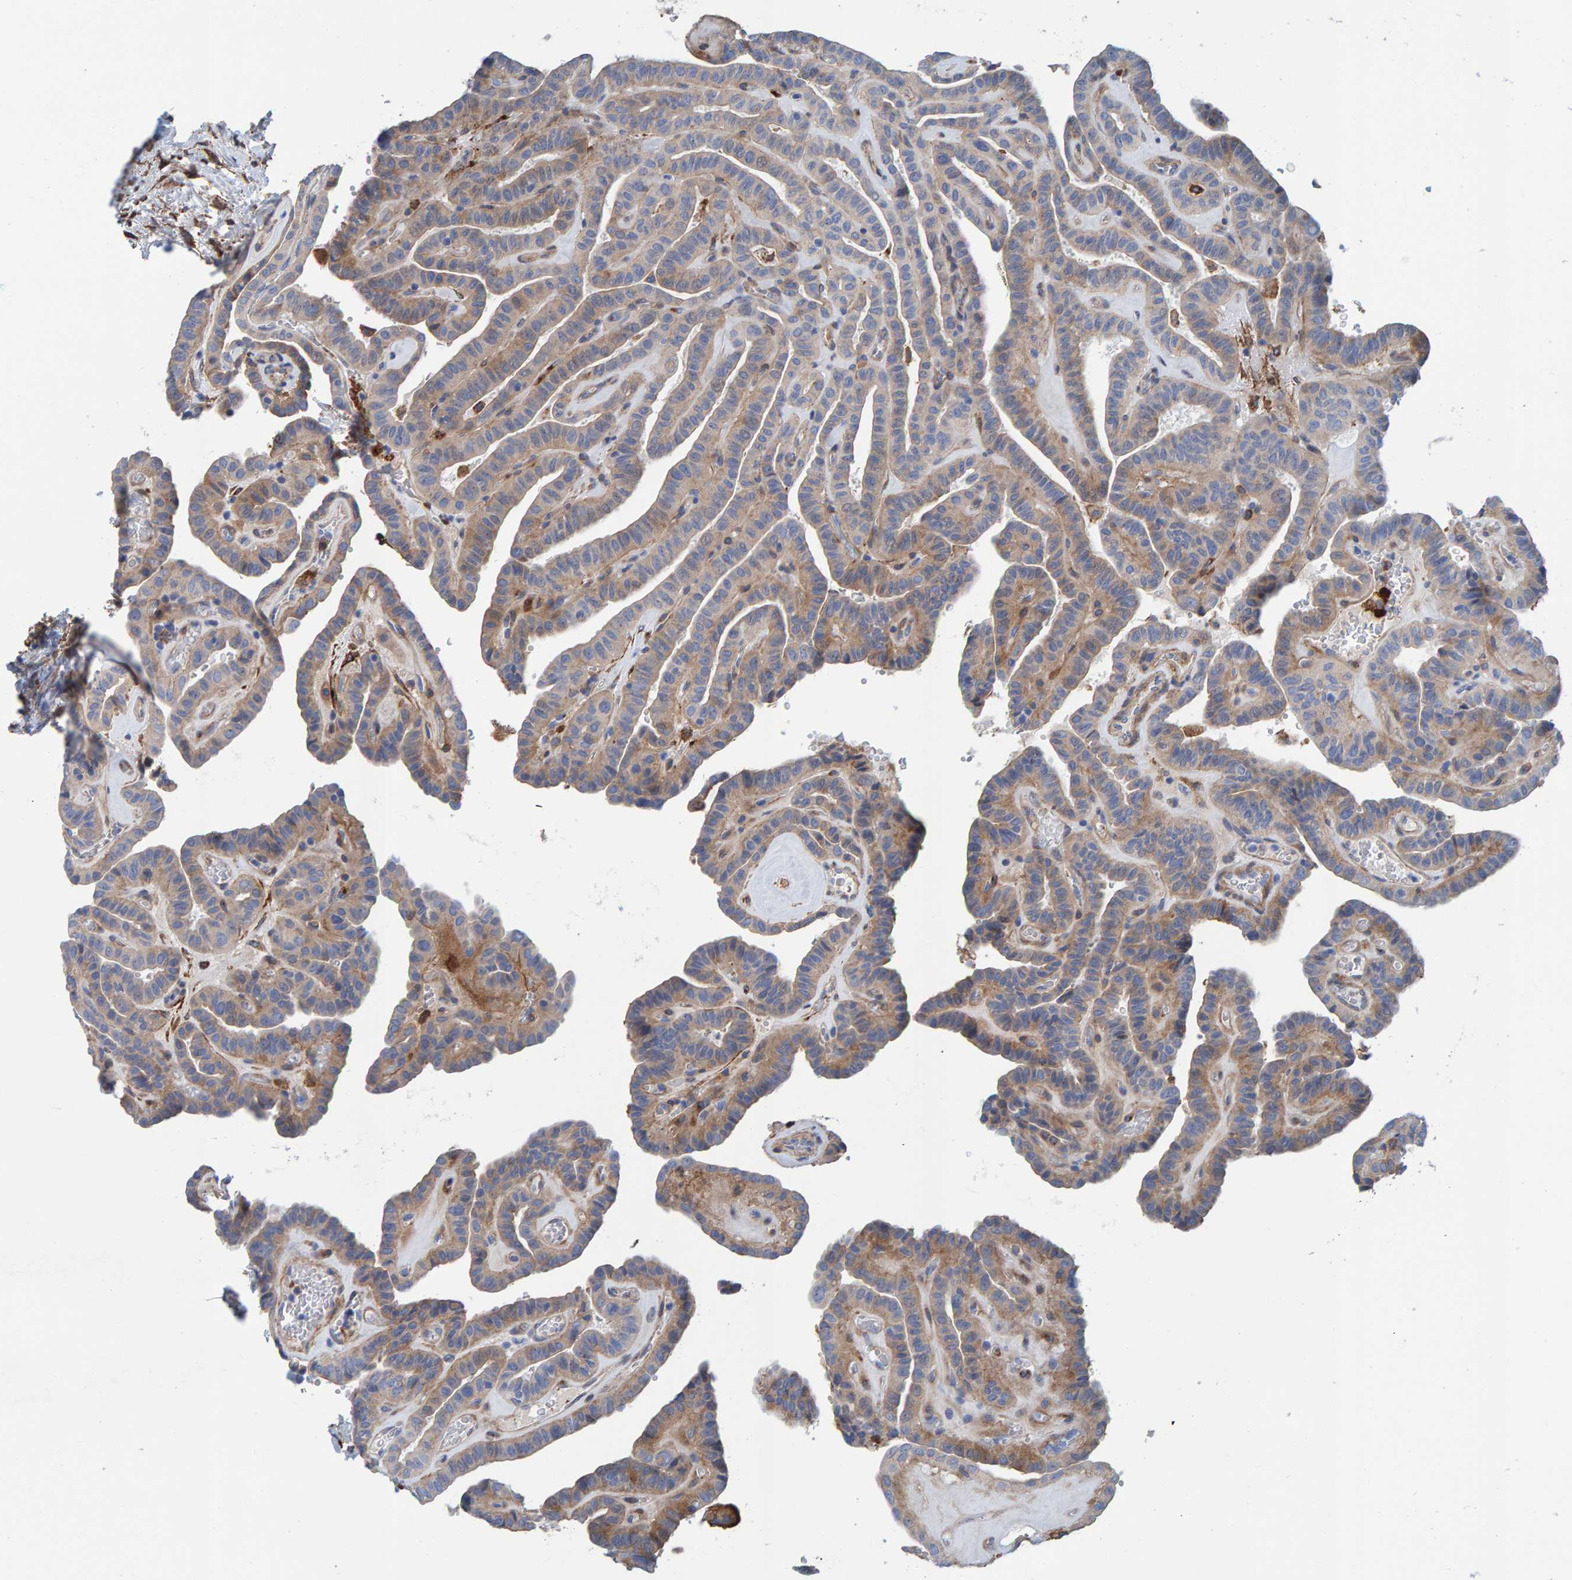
{"staining": {"intensity": "weak", "quantity": "25%-75%", "location": "cytoplasmic/membranous"}, "tissue": "thyroid cancer", "cell_type": "Tumor cells", "image_type": "cancer", "snomed": [{"axis": "morphology", "description": "Papillary adenocarcinoma, NOS"}, {"axis": "topography", "description": "Thyroid gland"}], "caption": "Protein staining of thyroid cancer tissue reveals weak cytoplasmic/membranous expression in about 25%-75% of tumor cells.", "gene": "LRP1", "patient": {"sex": "male", "age": 77}}